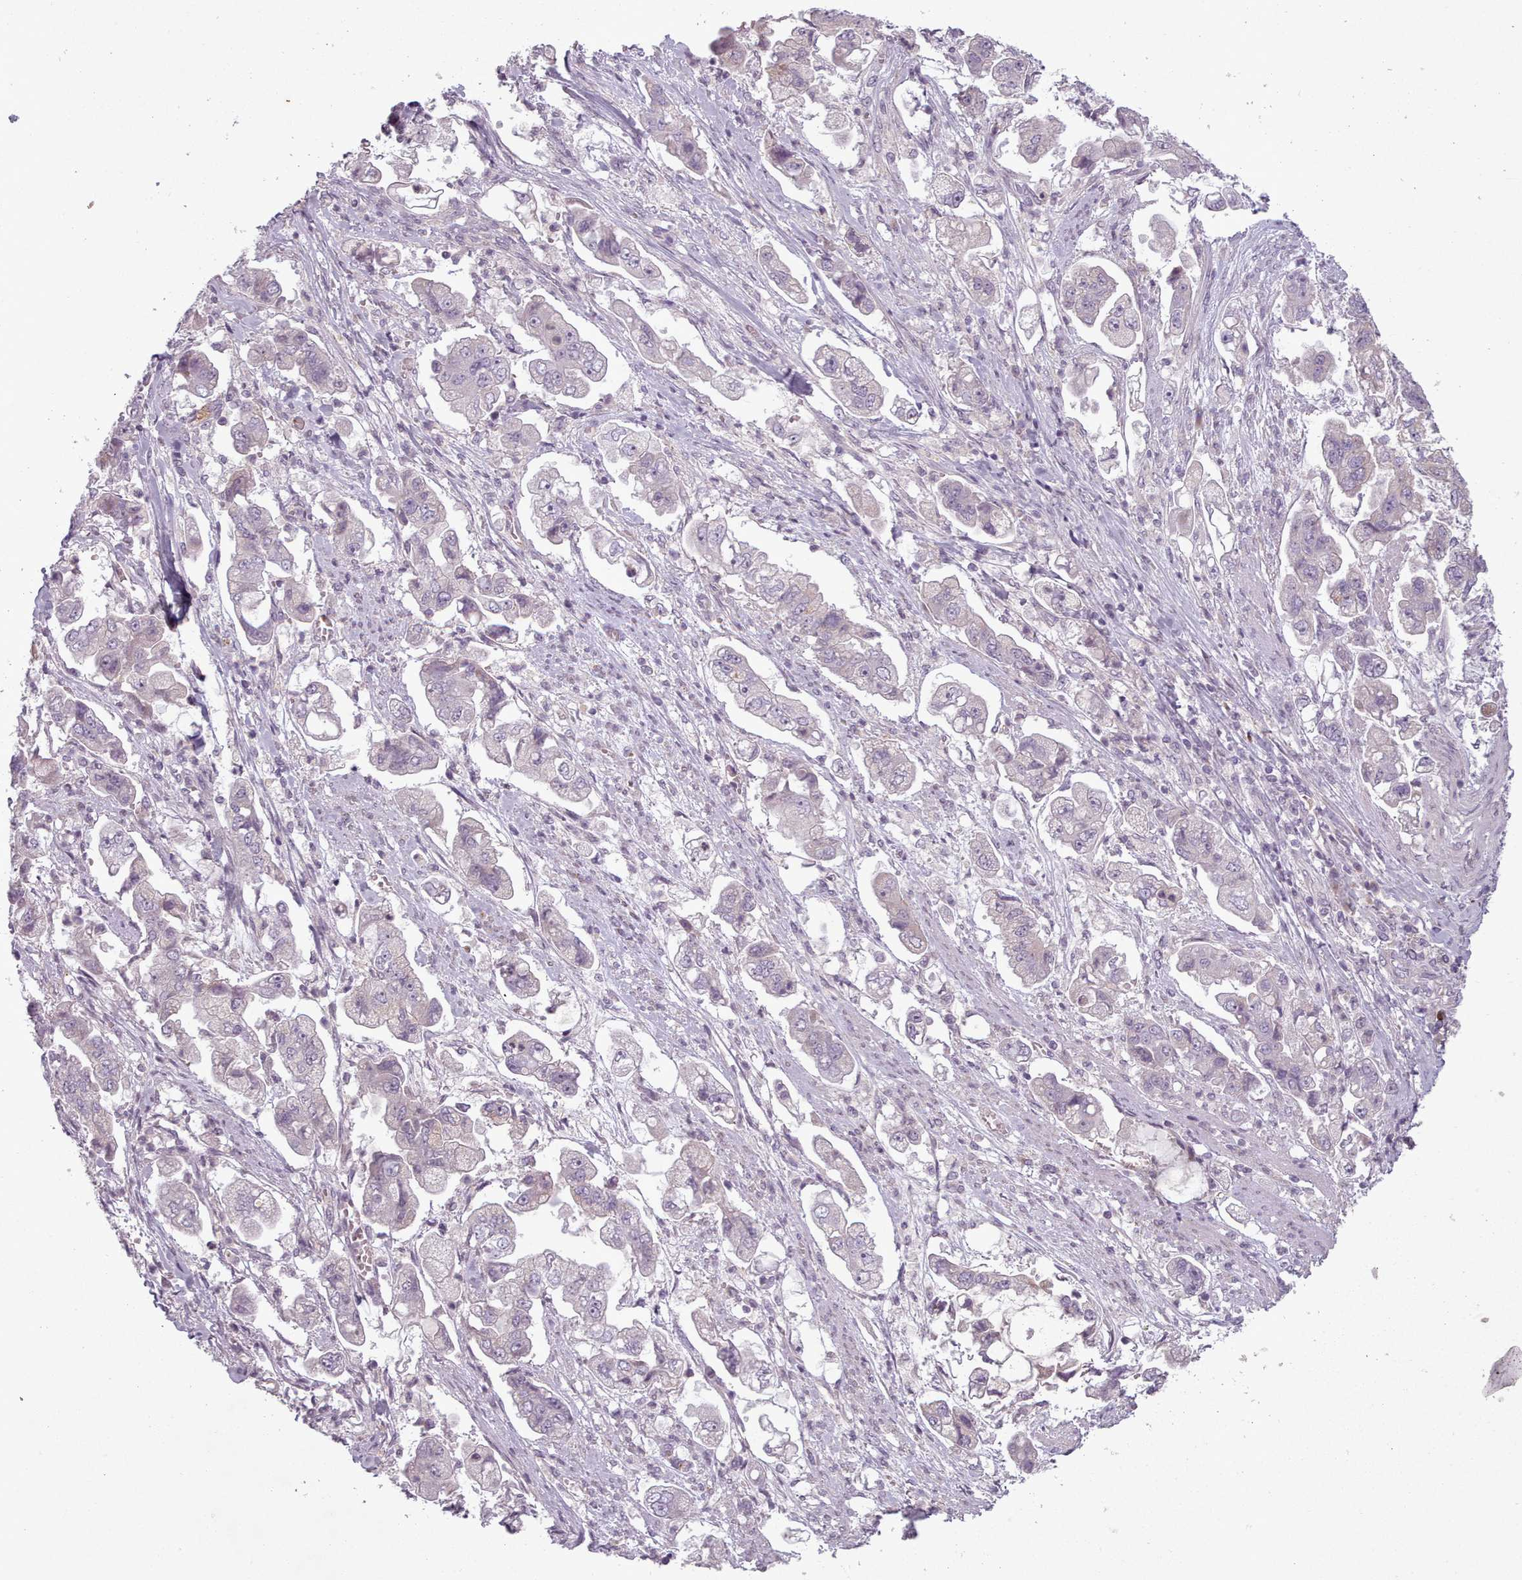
{"staining": {"intensity": "negative", "quantity": "none", "location": "none"}, "tissue": "stomach cancer", "cell_type": "Tumor cells", "image_type": "cancer", "snomed": [{"axis": "morphology", "description": "Adenocarcinoma, NOS"}, {"axis": "topography", "description": "Stomach"}], "caption": "Immunohistochemistry (IHC) photomicrograph of neoplastic tissue: stomach adenocarcinoma stained with DAB (3,3'-diaminobenzidine) reveals no significant protein positivity in tumor cells. (Brightfield microscopy of DAB (3,3'-diaminobenzidine) immunohistochemistry at high magnification).", "gene": "LAPTM5", "patient": {"sex": "male", "age": 62}}